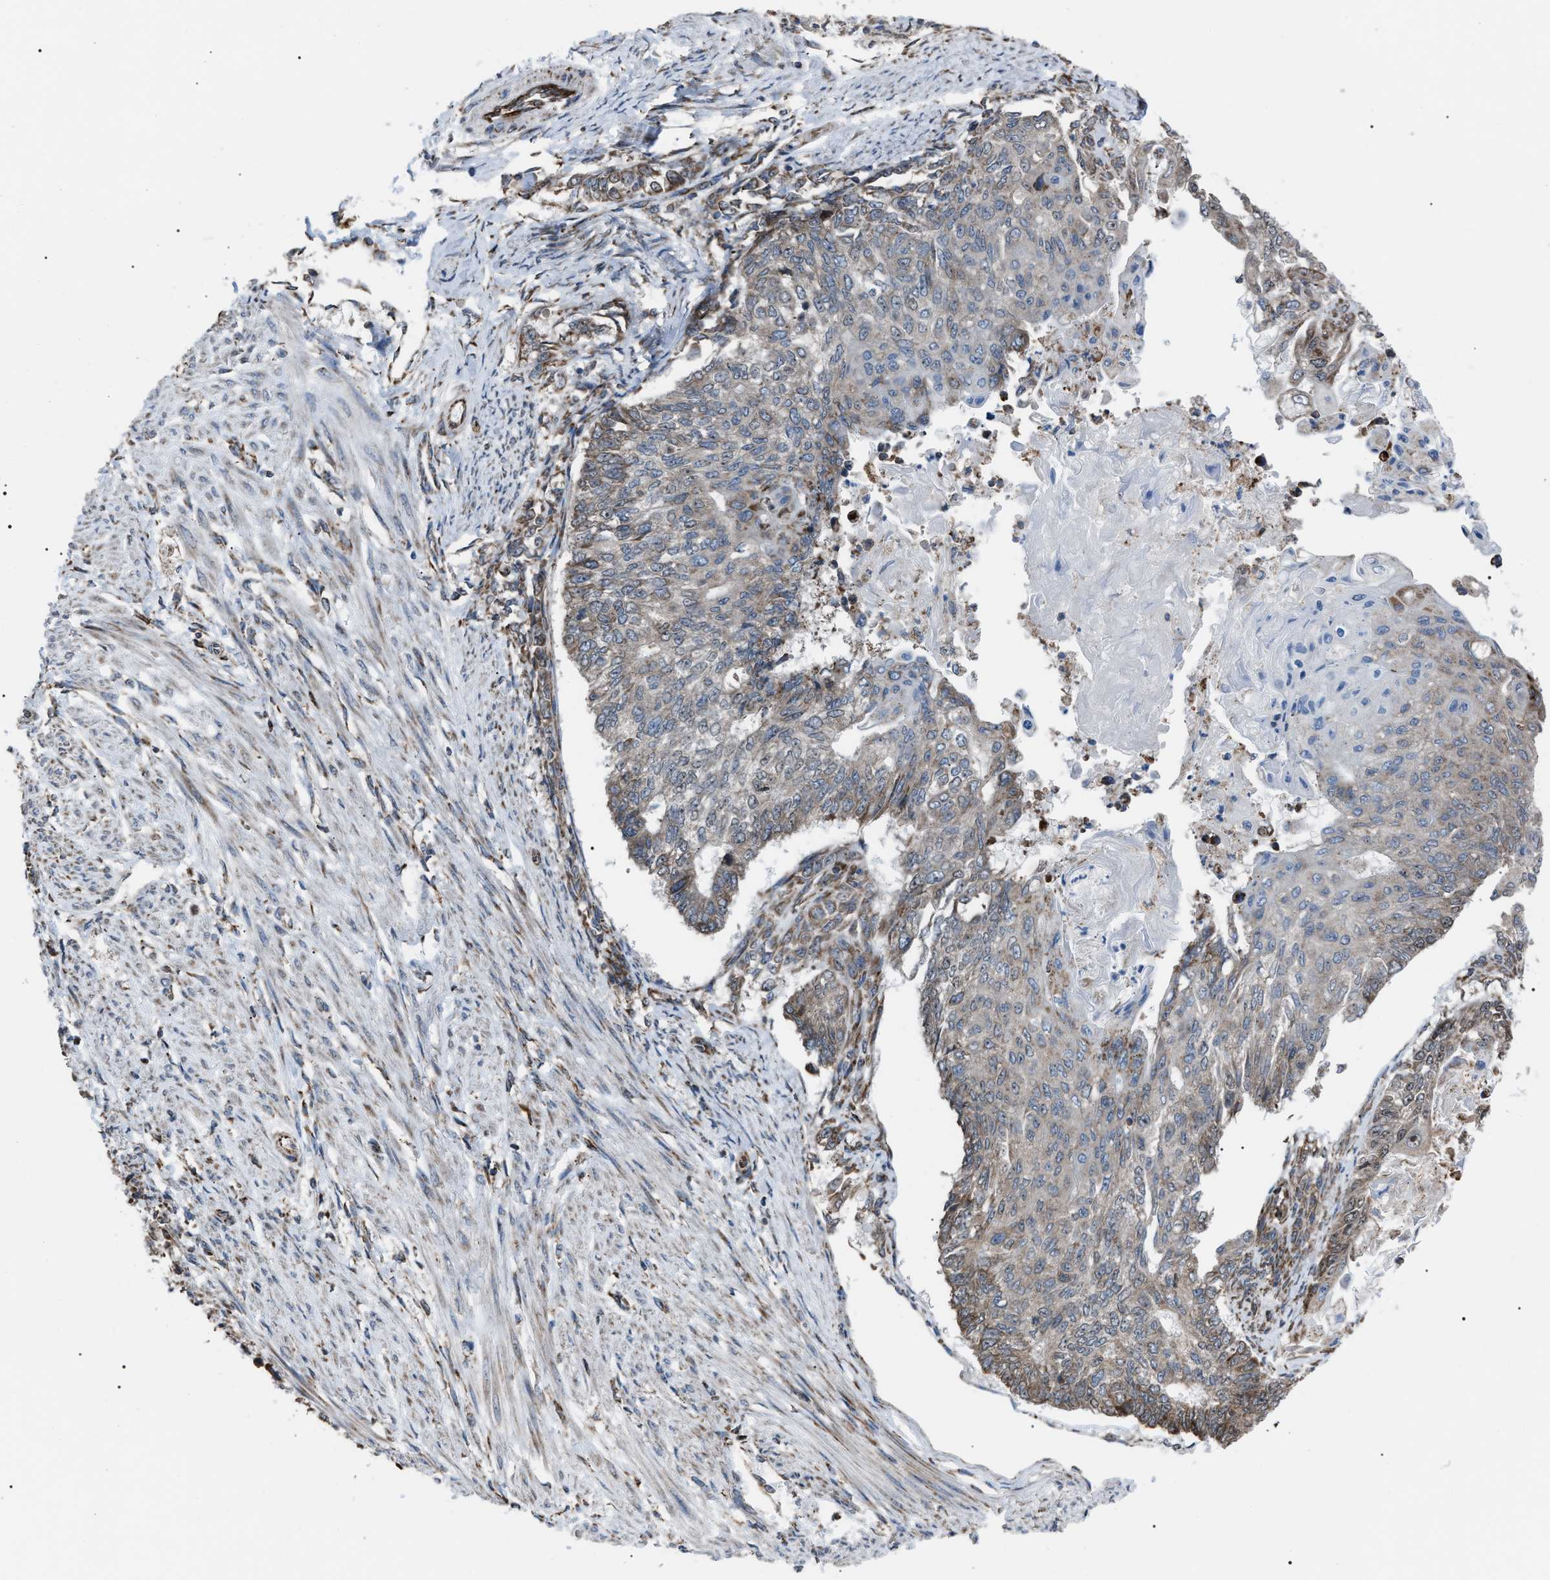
{"staining": {"intensity": "weak", "quantity": "25%-75%", "location": "cytoplasmic/membranous"}, "tissue": "endometrial cancer", "cell_type": "Tumor cells", "image_type": "cancer", "snomed": [{"axis": "morphology", "description": "Adenocarcinoma, NOS"}, {"axis": "topography", "description": "Endometrium"}], "caption": "This histopathology image reveals endometrial cancer stained with IHC to label a protein in brown. The cytoplasmic/membranous of tumor cells show weak positivity for the protein. Nuclei are counter-stained blue.", "gene": "AGO2", "patient": {"sex": "female", "age": 32}}